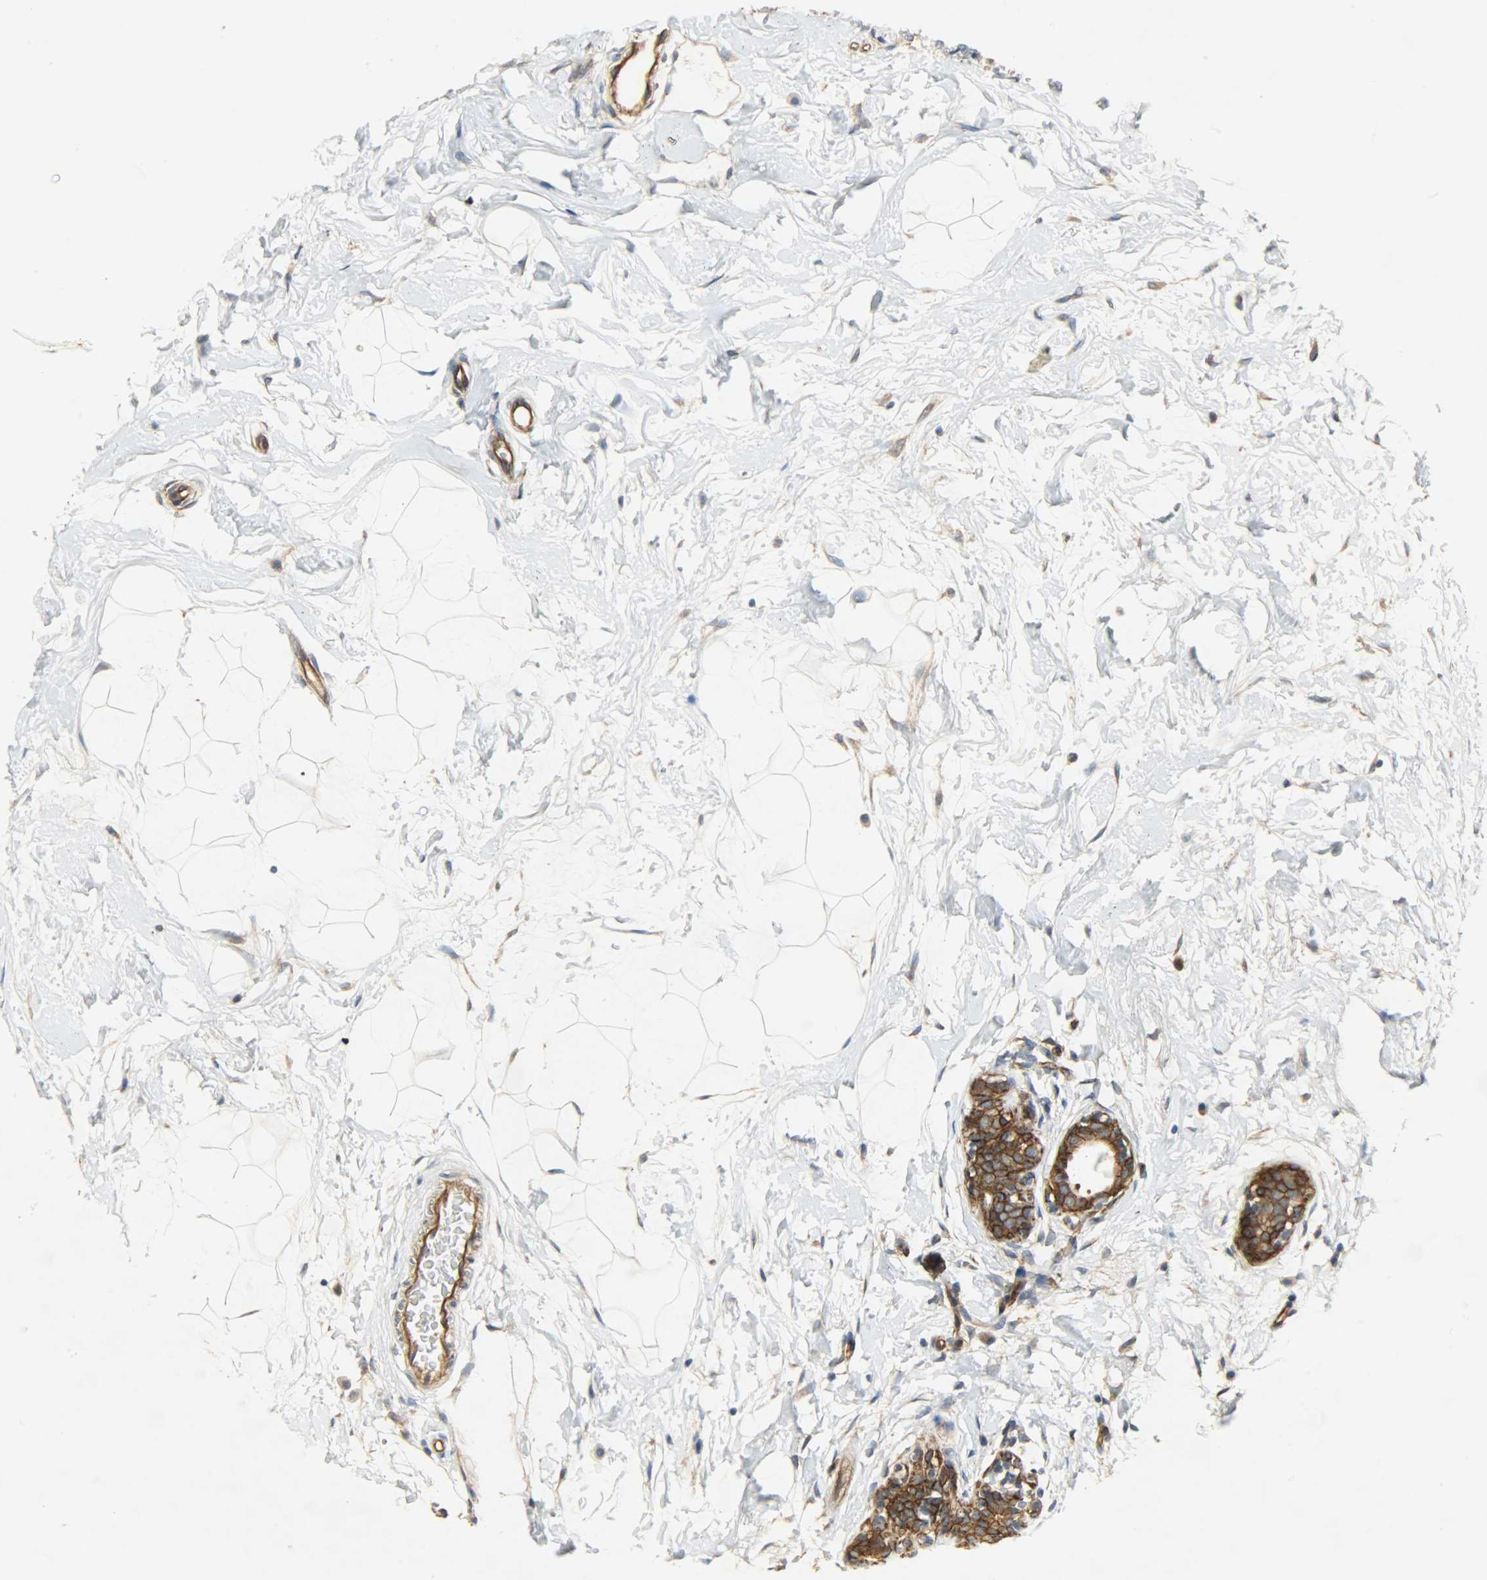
{"staining": {"intensity": "strong", "quantity": ">75%", "location": "cytoplasmic/membranous"}, "tissue": "breast cancer", "cell_type": "Tumor cells", "image_type": "cancer", "snomed": [{"axis": "morphology", "description": "Lobular carcinoma, in situ"}, {"axis": "morphology", "description": "Lobular carcinoma"}, {"axis": "topography", "description": "Breast"}], "caption": "There is high levels of strong cytoplasmic/membranous positivity in tumor cells of lobular carcinoma in situ (breast), as demonstrated by immunohistochemical staining (brown color).", "gene": "KIAA1217", "patient": {"sex": "female", "age": 41}}